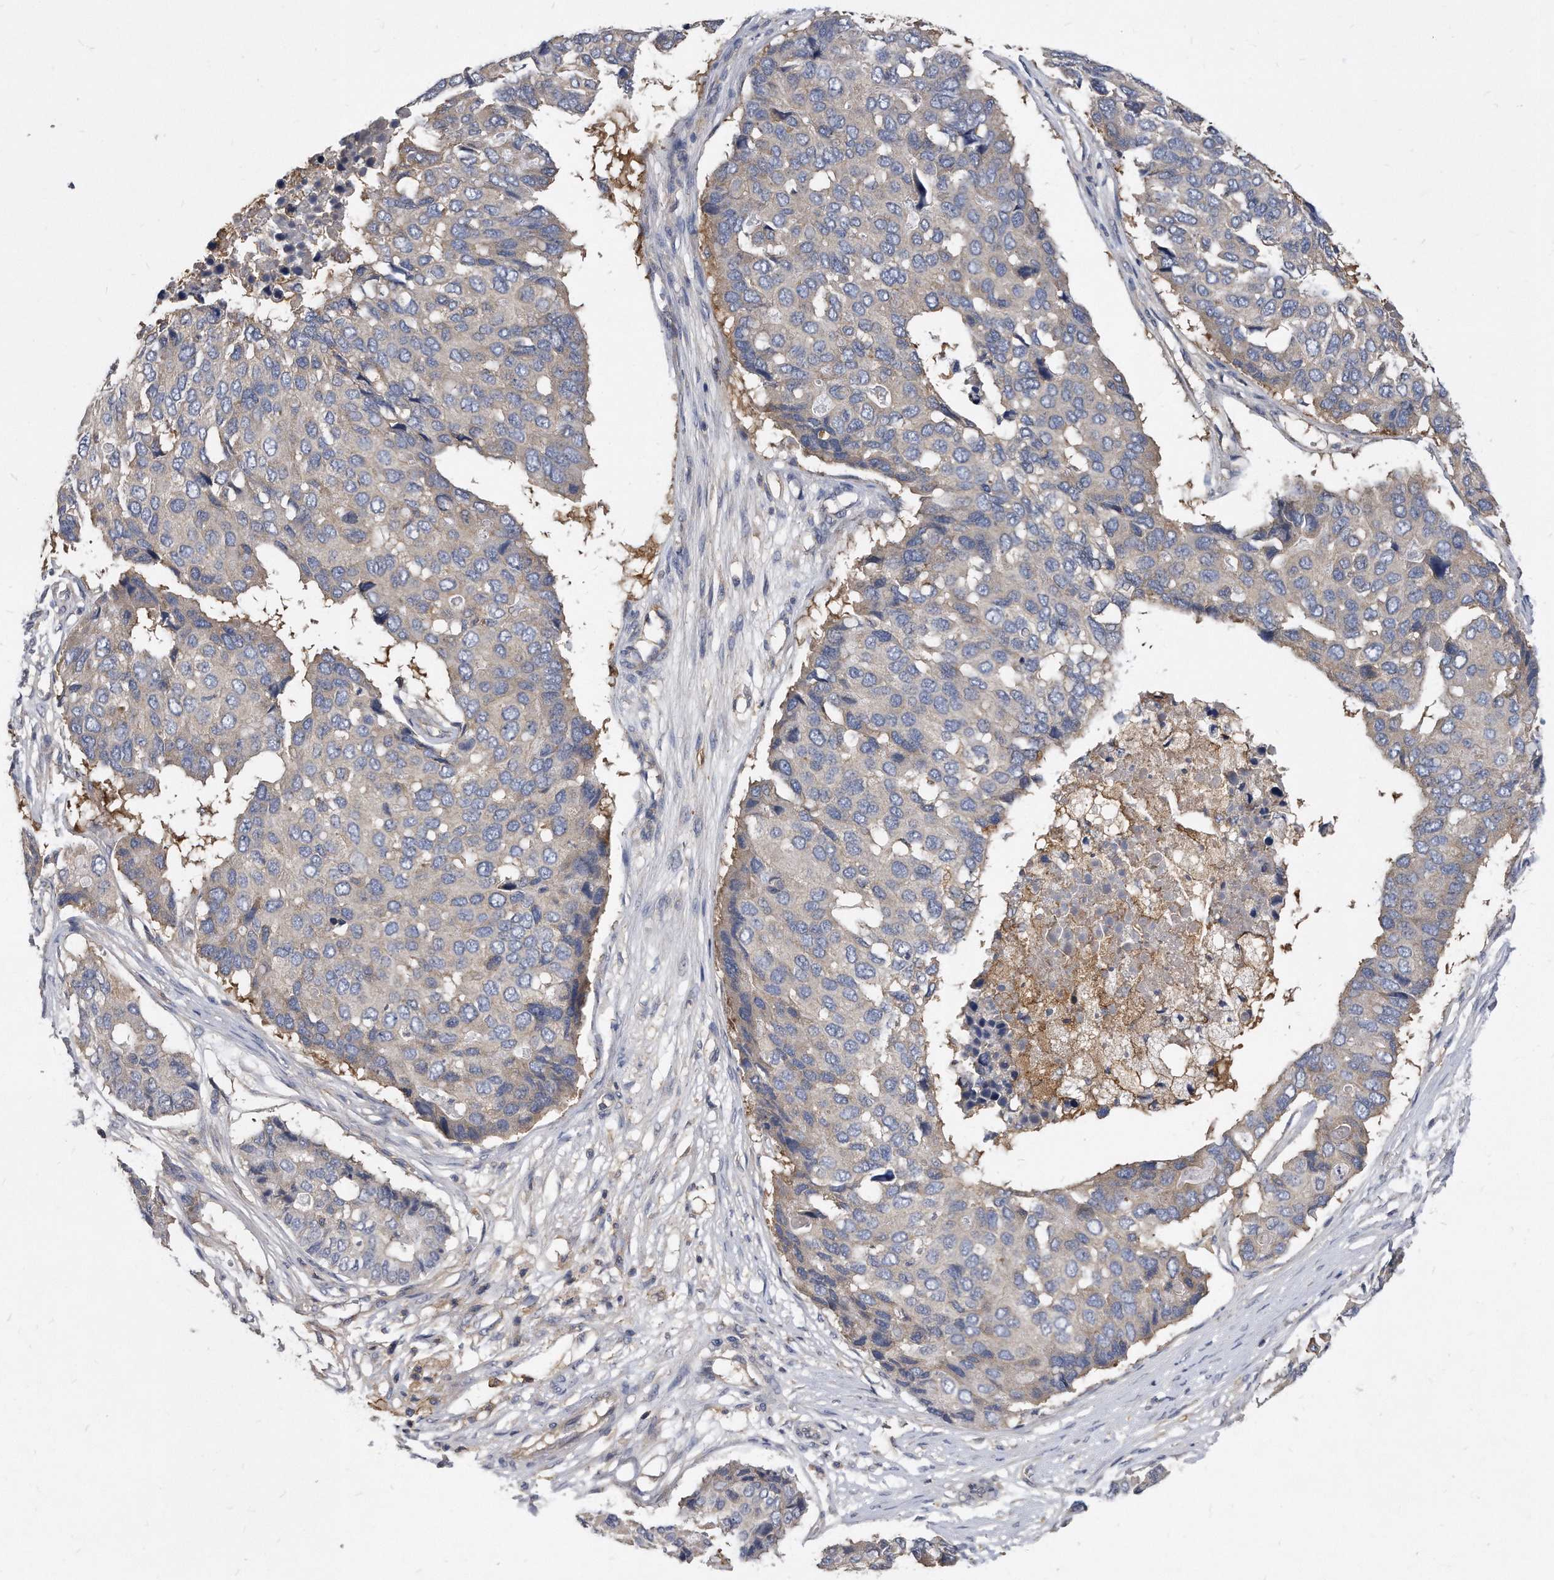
{"staining": {"intensity": "negative", "quantity": "none", "location": "none"}, "tissue": "pancreatic cancer", "cell_type": "Tumor cells", "image_type": "cancer", "snomed": [{"axis": "morphology", "description": "Adenocarcinoma, NOS"}, {"axis": "topography", "description": "Pancreas"}], "caption": "The immunohistochemistry histopathology image has no significant positivity in tumor cells of pancreatic cancer (adenocarcinoma) tissue.", "gene": "ATG5", "patient": {"sex": "male", "age": 50}}